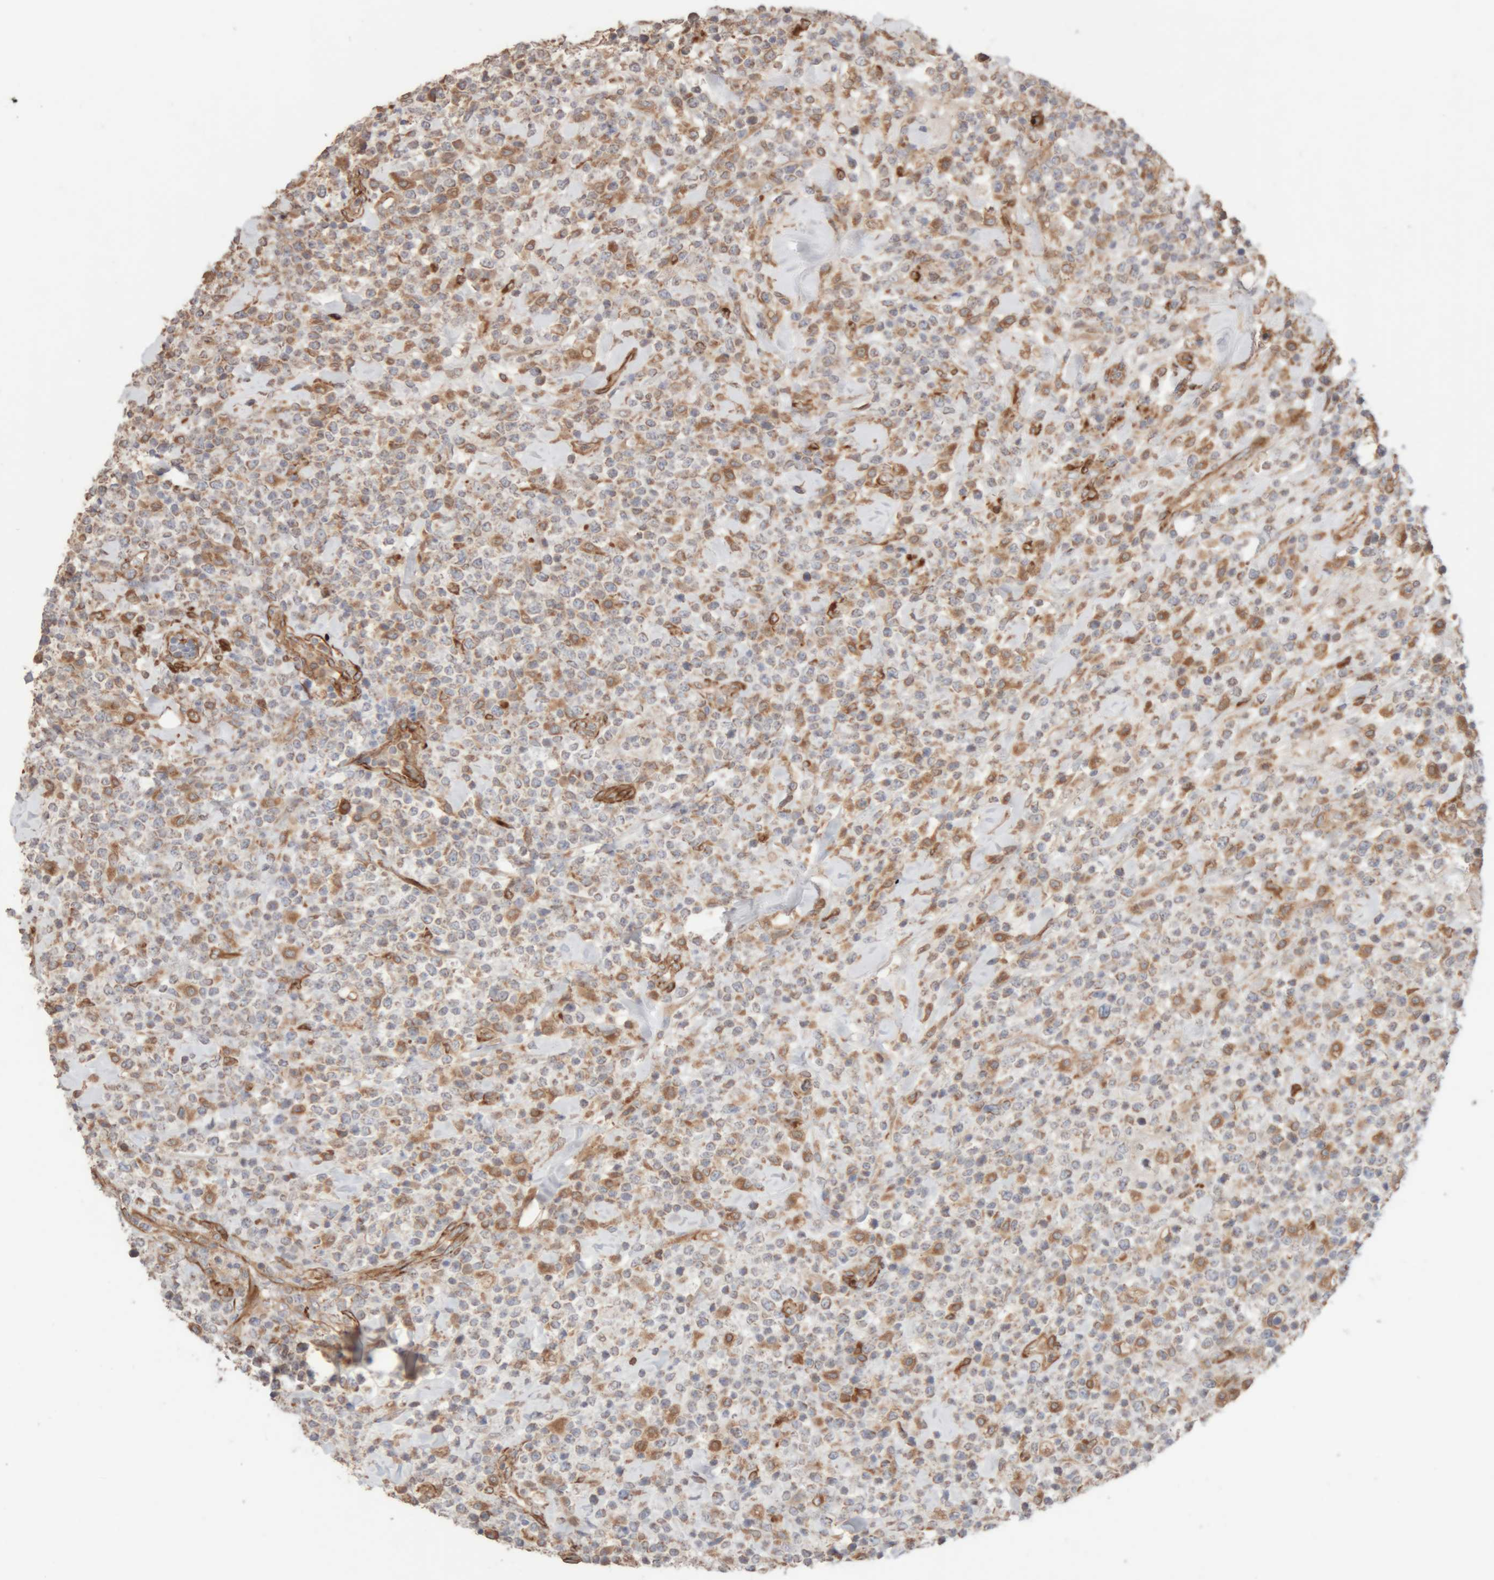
{"staining": {"intensity": "moderate", "quantity": "25%-75%", "location": "cytoplasmic/membranous"}, "tissue": "lymphoma", "cell_type": "Tumor cells", "image_type": "cancer", "snomed": [{"axis": "morphology", "description": "Malignant lymphoma, non-Hodgkin's type, High grade"}, {"axis": "topography", "description": "Colon"}], "caption": "Immunohistochemistry (IHC) image of malignant lymphoma, non-Hodgkin's type (high-grade) stained for a protein (brown), which reveals medium levels of moderate cytoplasmic/membranous positivity in about 25%-75% of tumor cells.", "gene": "RAB32", "patient": {"sex": "female", "age": 53}}